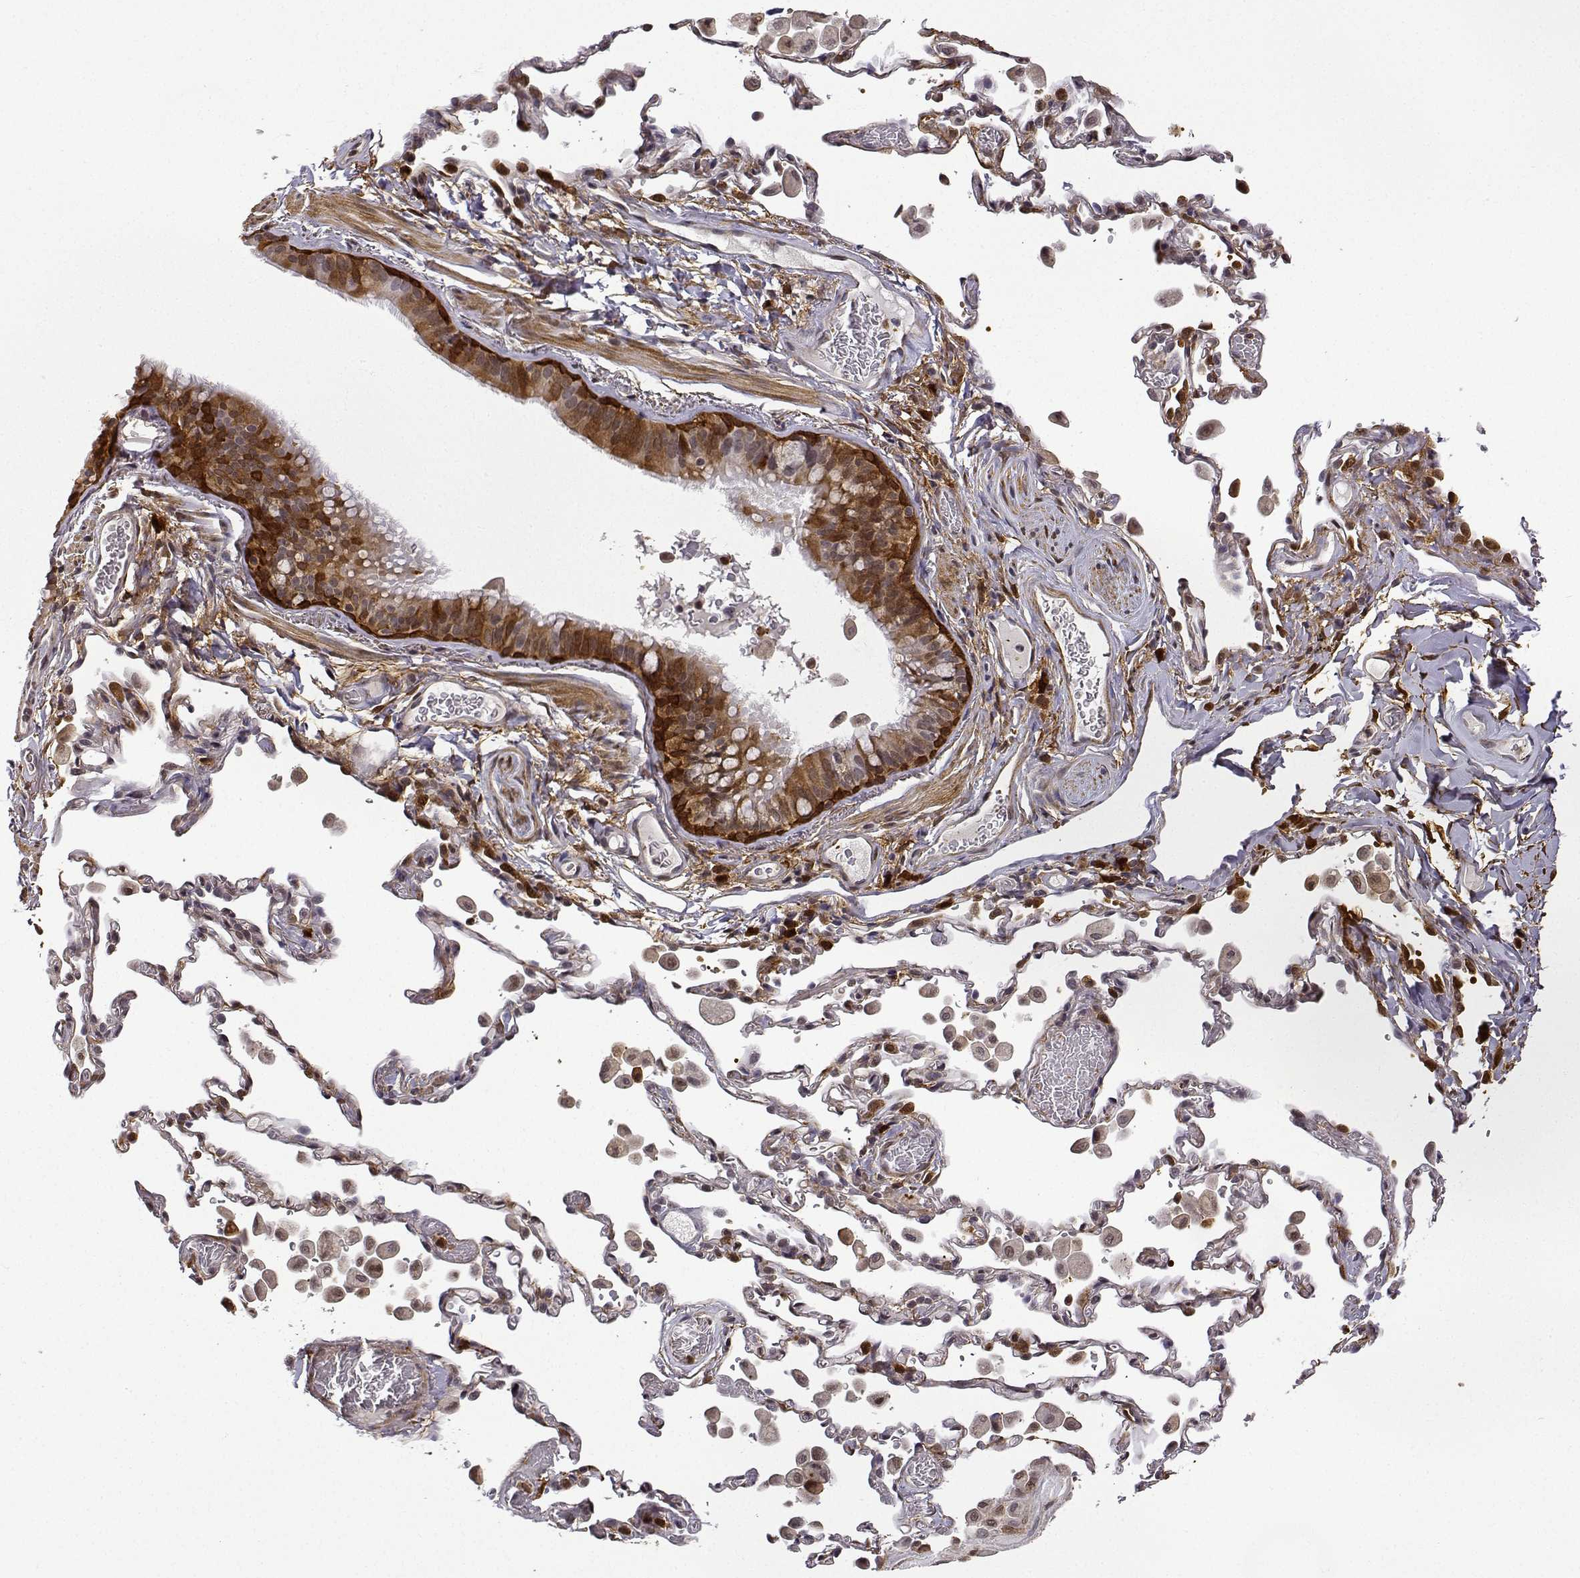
{"staining": {"intensity": "strong", "quantity": ">75%", "location": "cytoplasmic/membranous"}, "tissue": "bronchus", "cell_type": "Respiratory epithelial cells", "image_type": "normal", "snomed": [{"axis": "morphology", "description": "Normal tissue, NOS"}, {"axis": "topography", "description": "Bronchus"}, {"axis": "topography", "description": "Lung"}], "caption": "Immunohistochemical staining of unremarkable human bronchus exhibits high levels of strong cytoplasmic/membranous positivity in approximately >75% of respiratory epithelial cells. The protein is stained brown, and the nuclei are stained in blue (DAB IHC with brightfield microscopy, high magnification).", "gene": "PHGDH", "patient": {"sex": "male", "age": 54}}